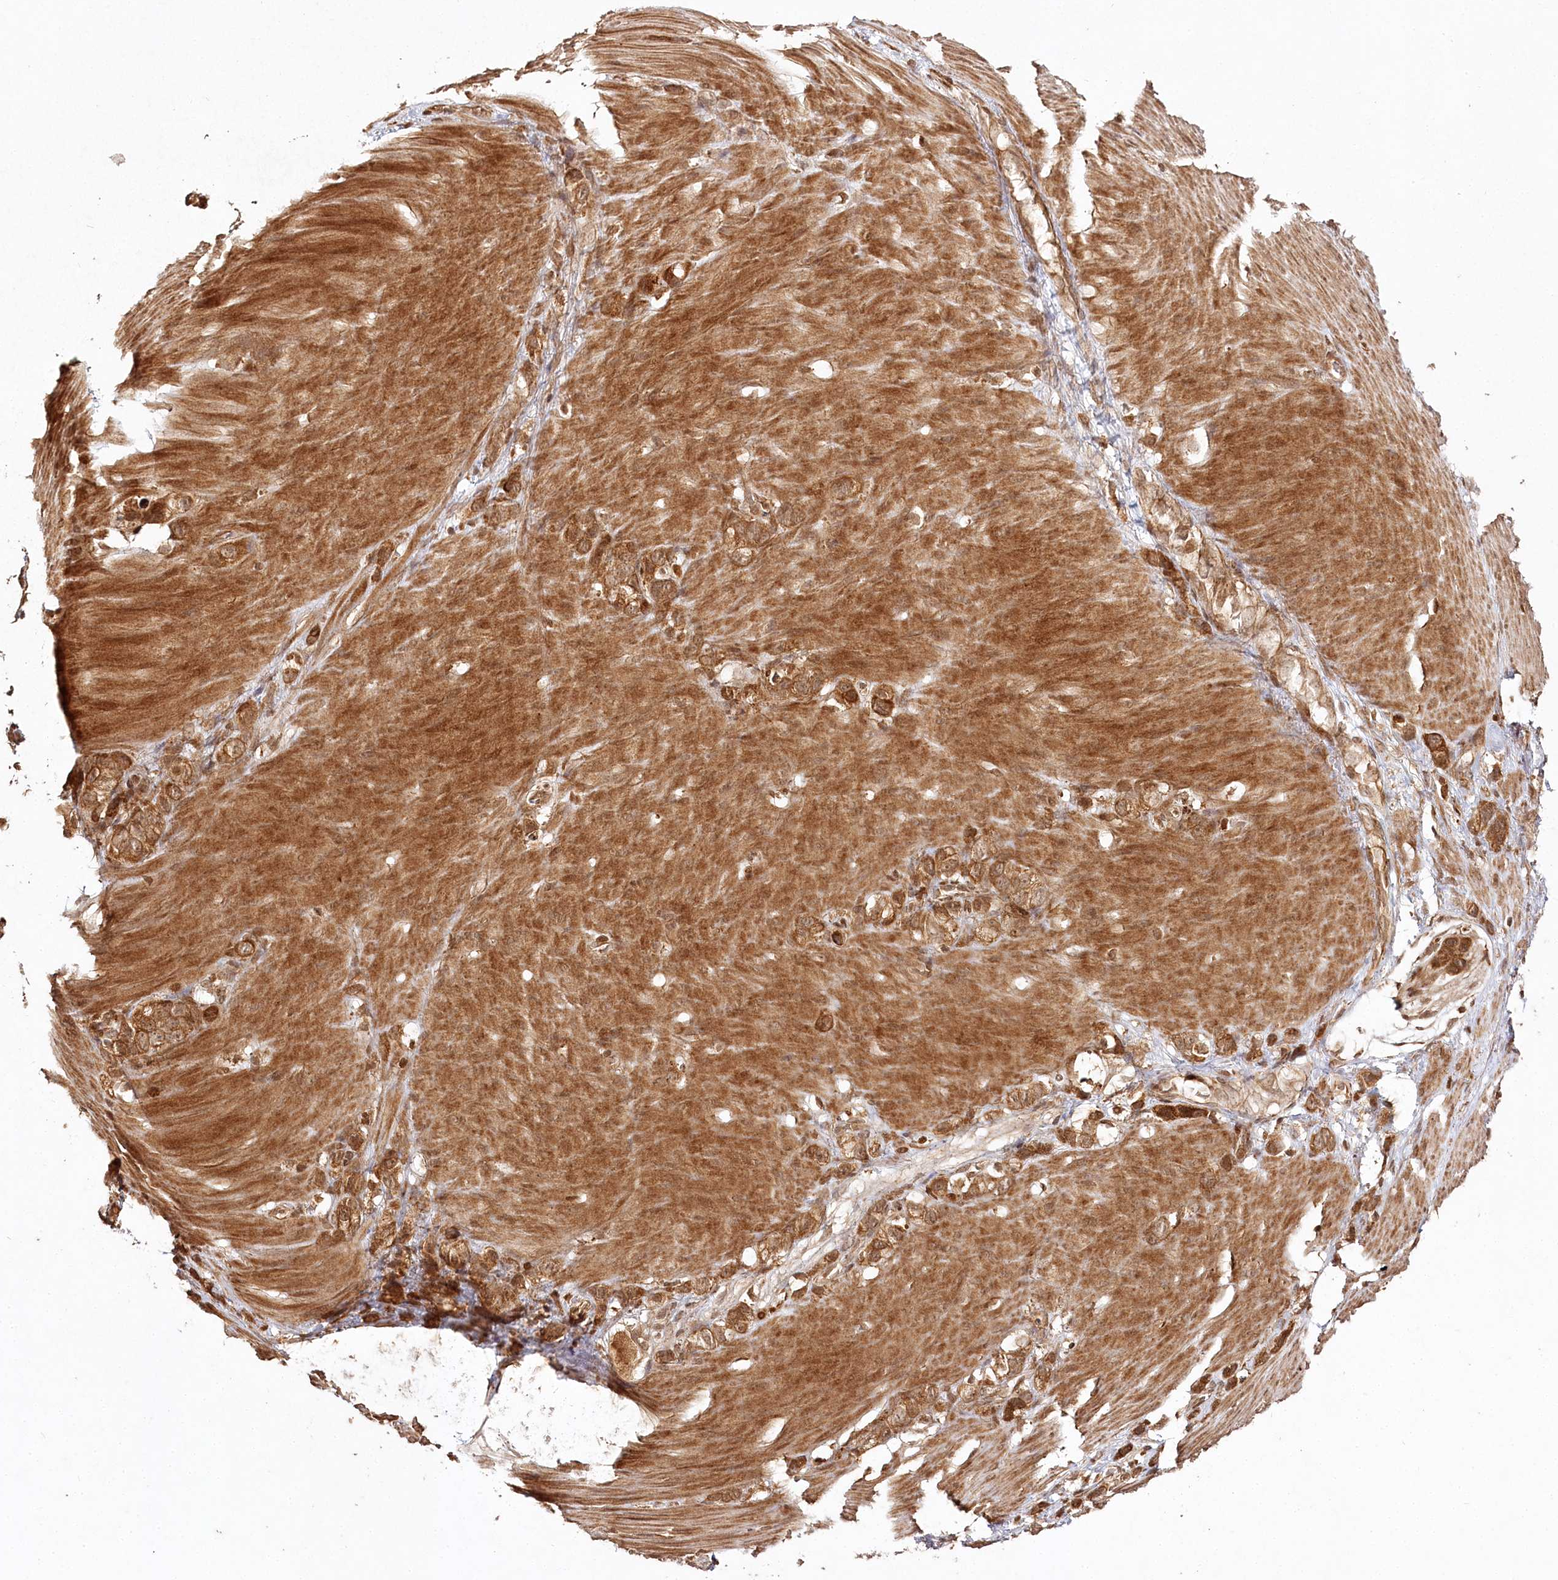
{"staining": {"intensity": "strong", "quantity": ">75%", "location": "cytoplasmic/membranous,nuclear"}, "tissue": "stomach cancer", "cell_type": "Tumor cells", "image_type": "cancer", "snomed": [{"axis": "morphology", "description": "Normal tissue, NOS"}, {"axis": "morphology", "description": "Adenocarcinoma, NOS"}, {"axis": "morphology", "description": "Adenocarcinoma, High grade"}, {"axis": "topography", "description": "Stomach, upper"}, {"axis": "topography", "description": "Stomach"}], "caption": "Brown immunohistochemical staining in stomach cancer (high-grade adenocarcinoma) demonstrates strong cytoplasmic/membranous and nuclear expression in approximately >75% of tumor cells. The protein of interest is stained brown, and the nuclei are stained in blue (DAB IHC with brightfield microscopy, high magnification).", "gene": "ULK2", "patient": {"sex": "female", "age": 65}}